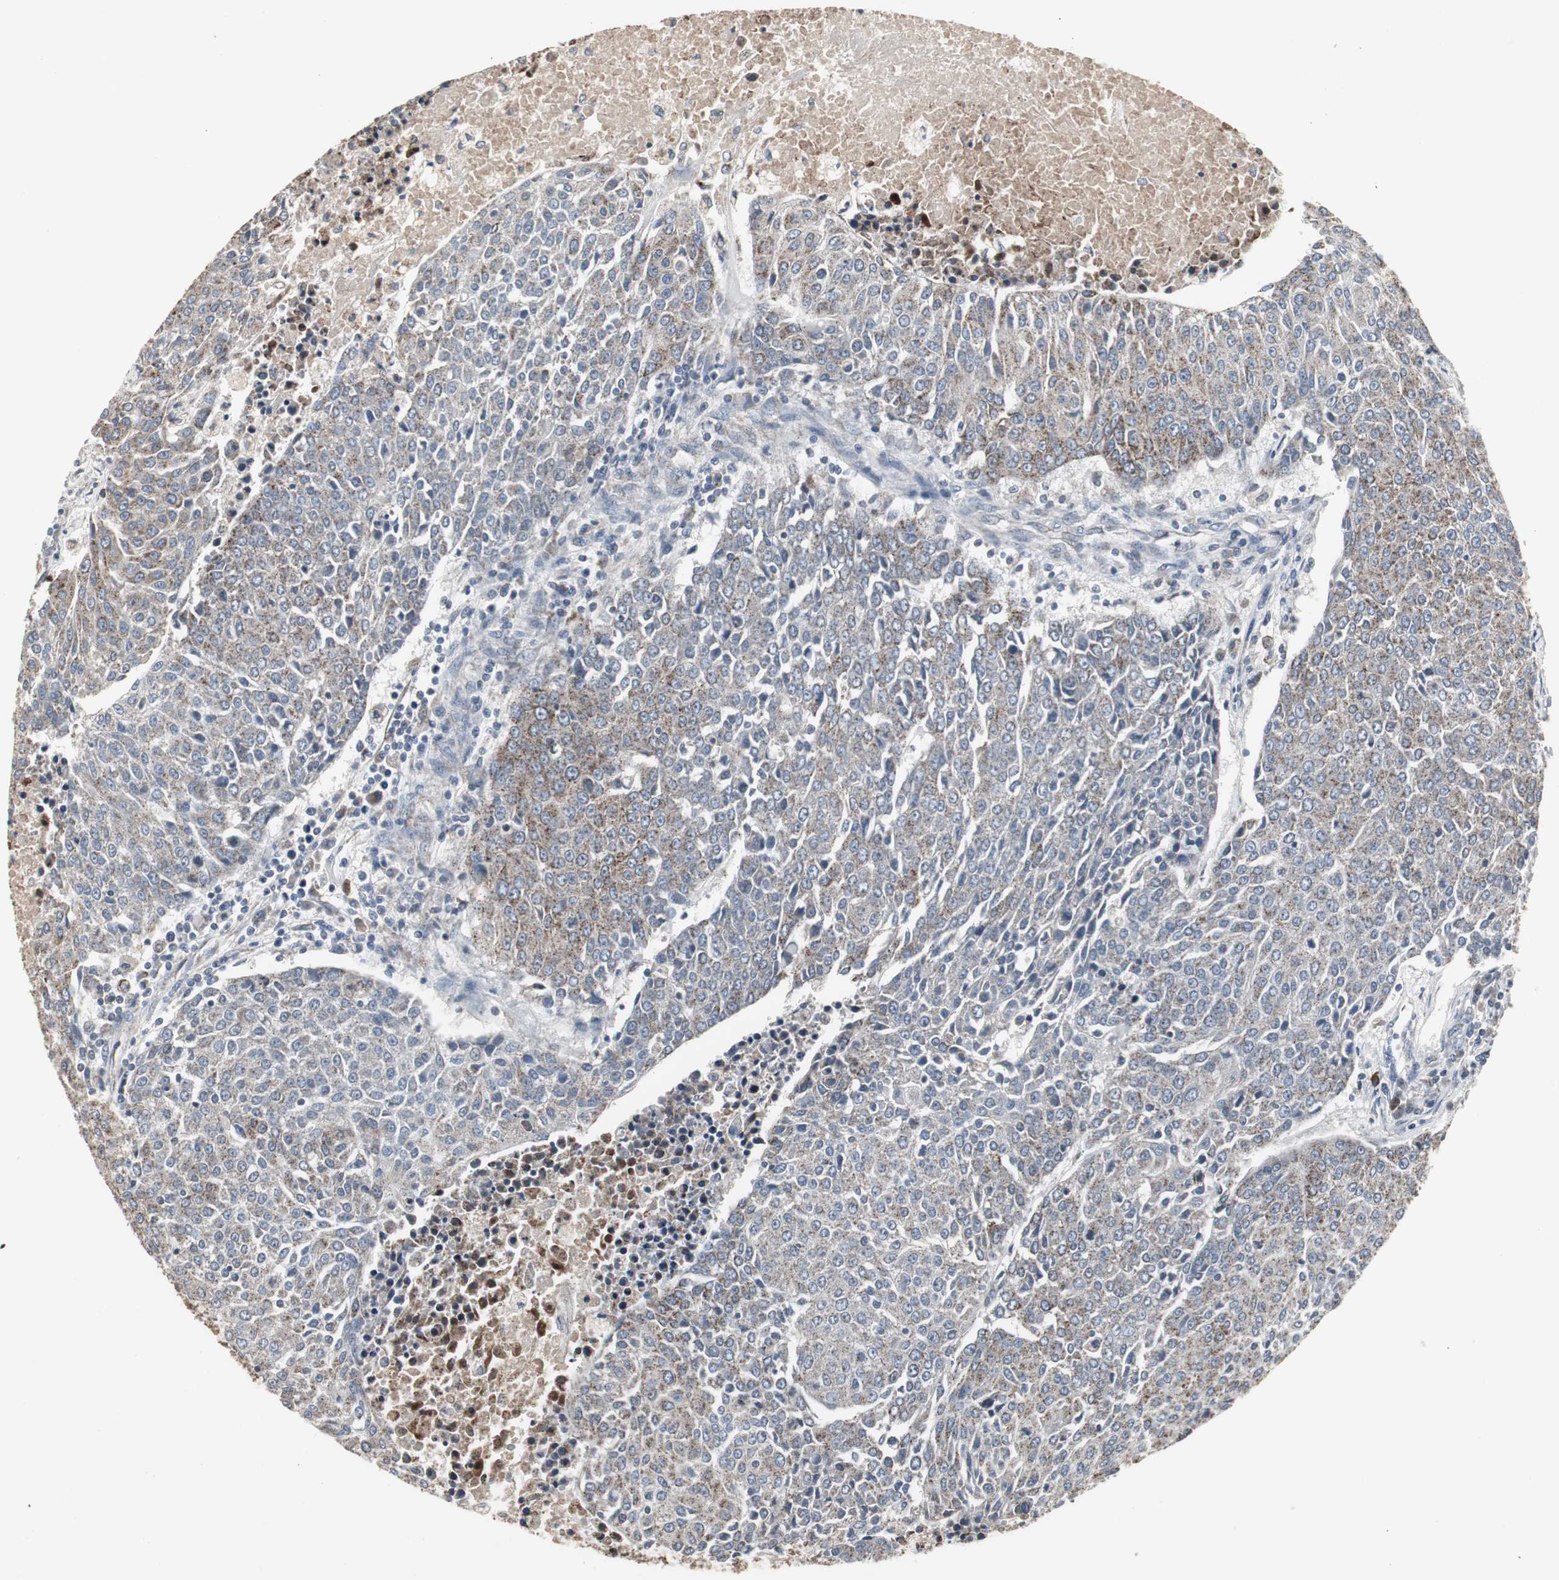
{"staining": {"intensity": "weak", "quantity": ">75%", "location": "cytoplasmic/membranous"}, "tissue": "urothelial cancer", "cell_type": "Tumor cells", "image_type": "cancer", "snomed": [{"axis": "morphology", "description": "Urothelial carcinoma, High grade"}, {"axis": "topography", "description": "Urinary bladder"}], "caption": "Protein expression analysis of human high-grade urothelial carcinoma reveals weak cytoplasmic/membranous staining in approximately >75% of tumor cells. The staining was performed using DAB to visualize the protein expression in brown, while the nuclei were stained in blue with hematoxylin (Magnification: 20x).", "gene": "ACAA1", "patient": {"sex": "female", "age": 85}}